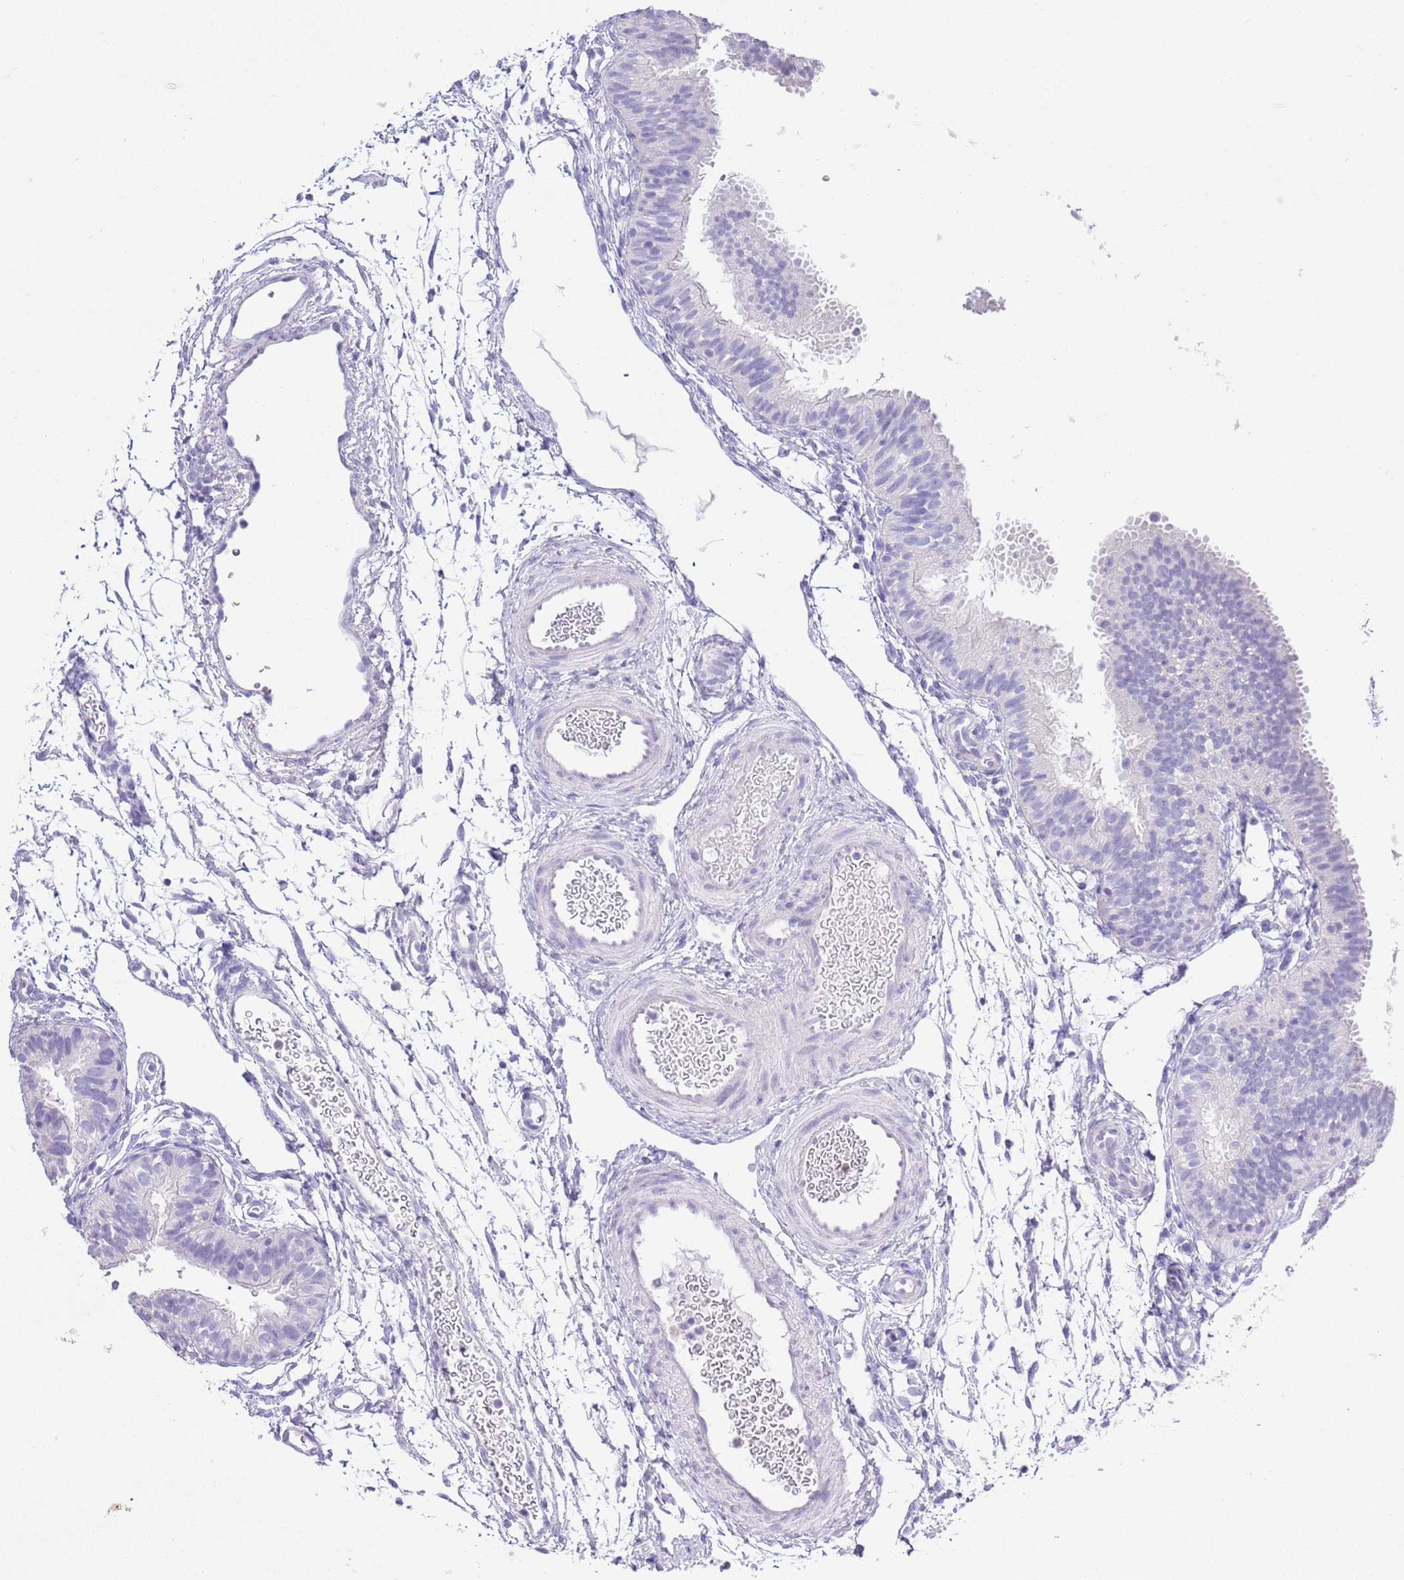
{"staining": {"intensity": "negative", "quantity": "none", "location": "none"}, "tissue": "fallopian tube", "cell_type": "Glandular cells", "image_type": "normal", "snomed": [{"axis": "morphology", "description": "Normal tissue, NOS"}, {"axis": "topography", "description": "Fallopian tube"}], "caption": "Normal fallopian tube was stained to show a protein in brown. There is no significant positivity in glandular cells. Nuclei are stained in blue.", "gene": "OR2Z1", "patient": {"sex": "female", "age": 35}}